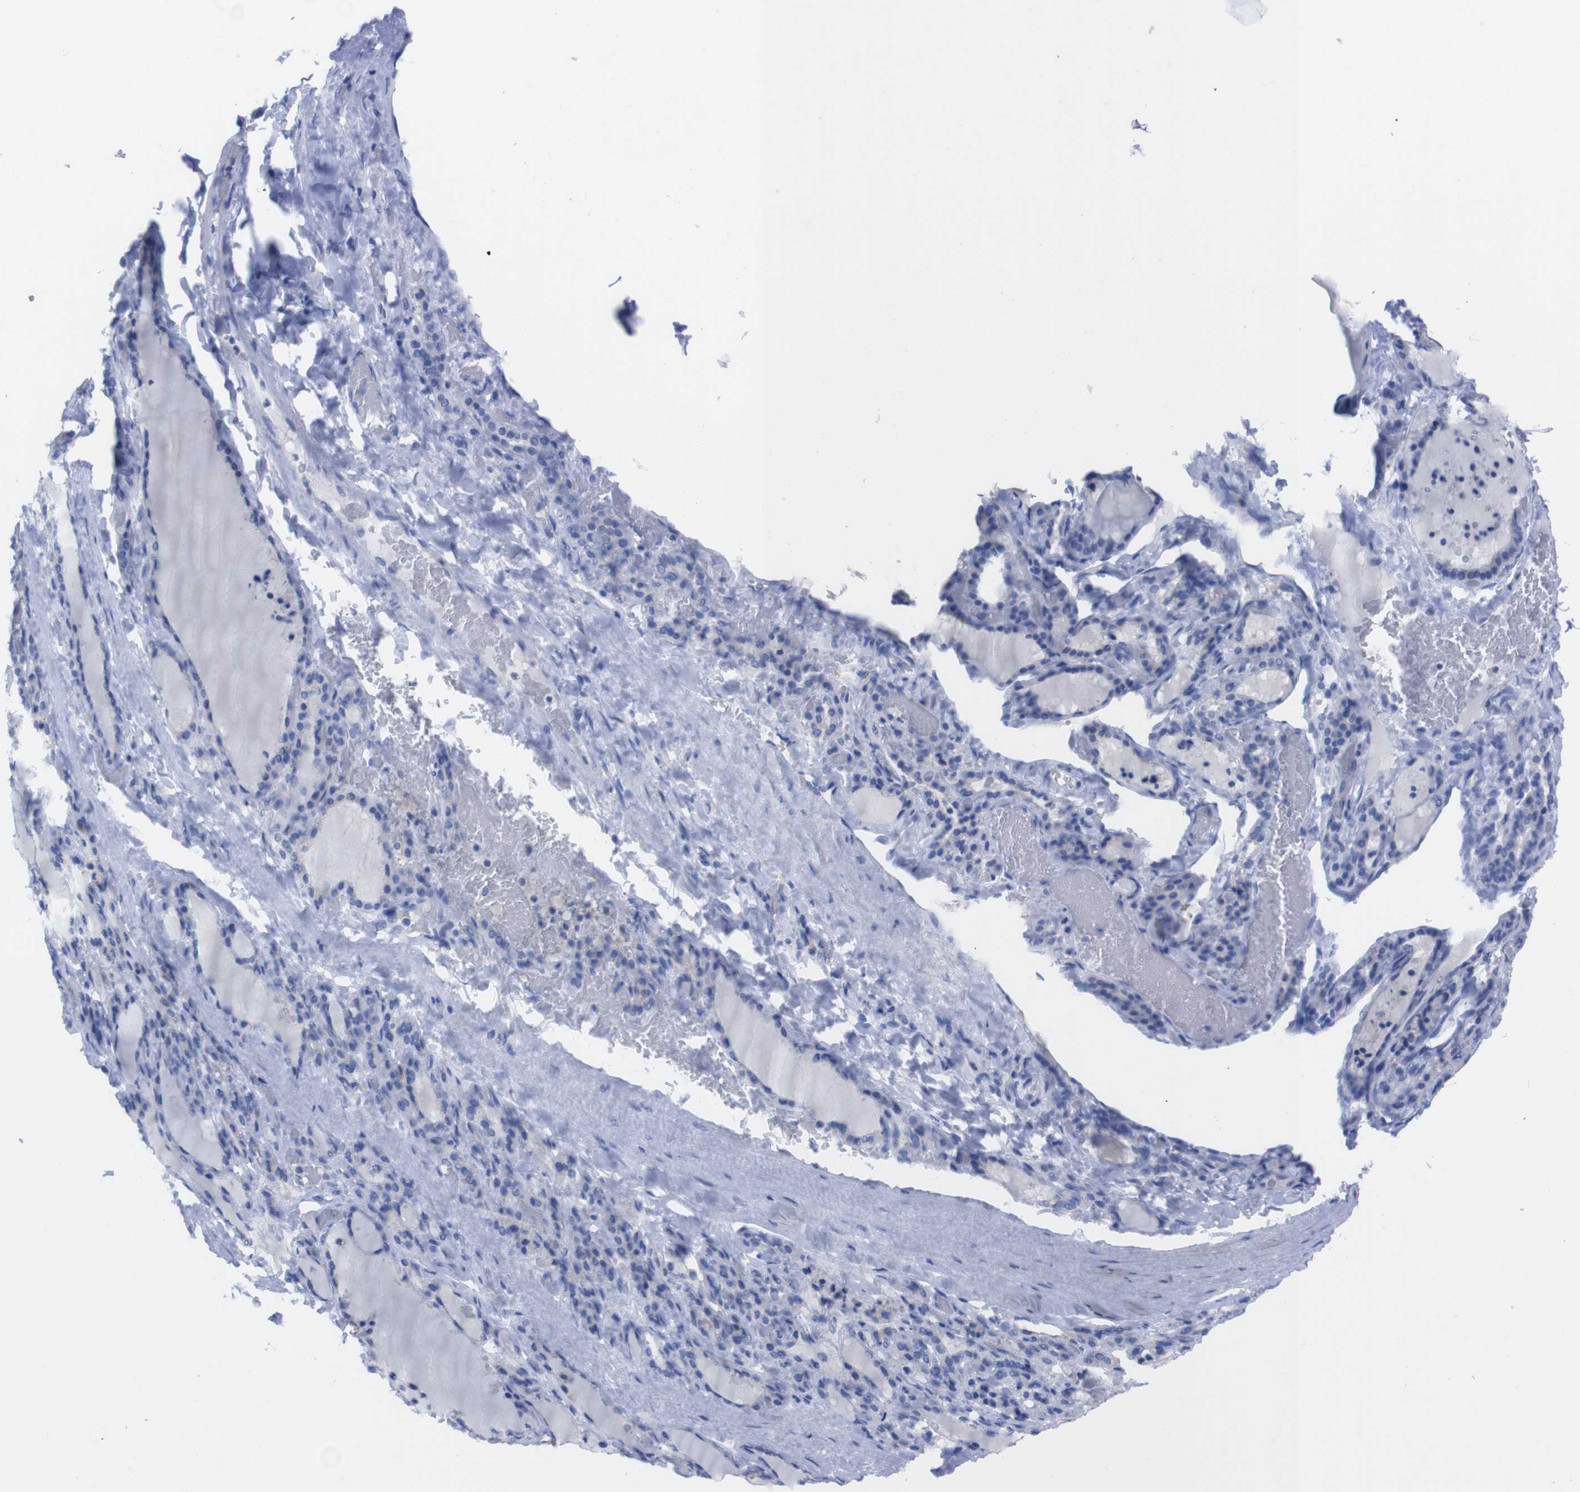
{"staining": {"intensity": "negative", "quantity": "none", "location": "none"}, "tissue": "thyroid gland", "cell_type": "Glandular cells", "image_type": "normal", "snomed": [{"axis": "morphology", "description": "Normal tissue, NOS"}, {"axis": "topography", "description": "Thyroid gland"}], "caption": "Immunohistochemistry (IHC) image of benign thyroid gland: human thyroid gland stained with DAB shows no significant protein staining in glandular cells. (DAB immunohistochemistry (IHC), high magnification).", "gene": "TMEM243", "patient": {"sex": "female", "age": 28}}